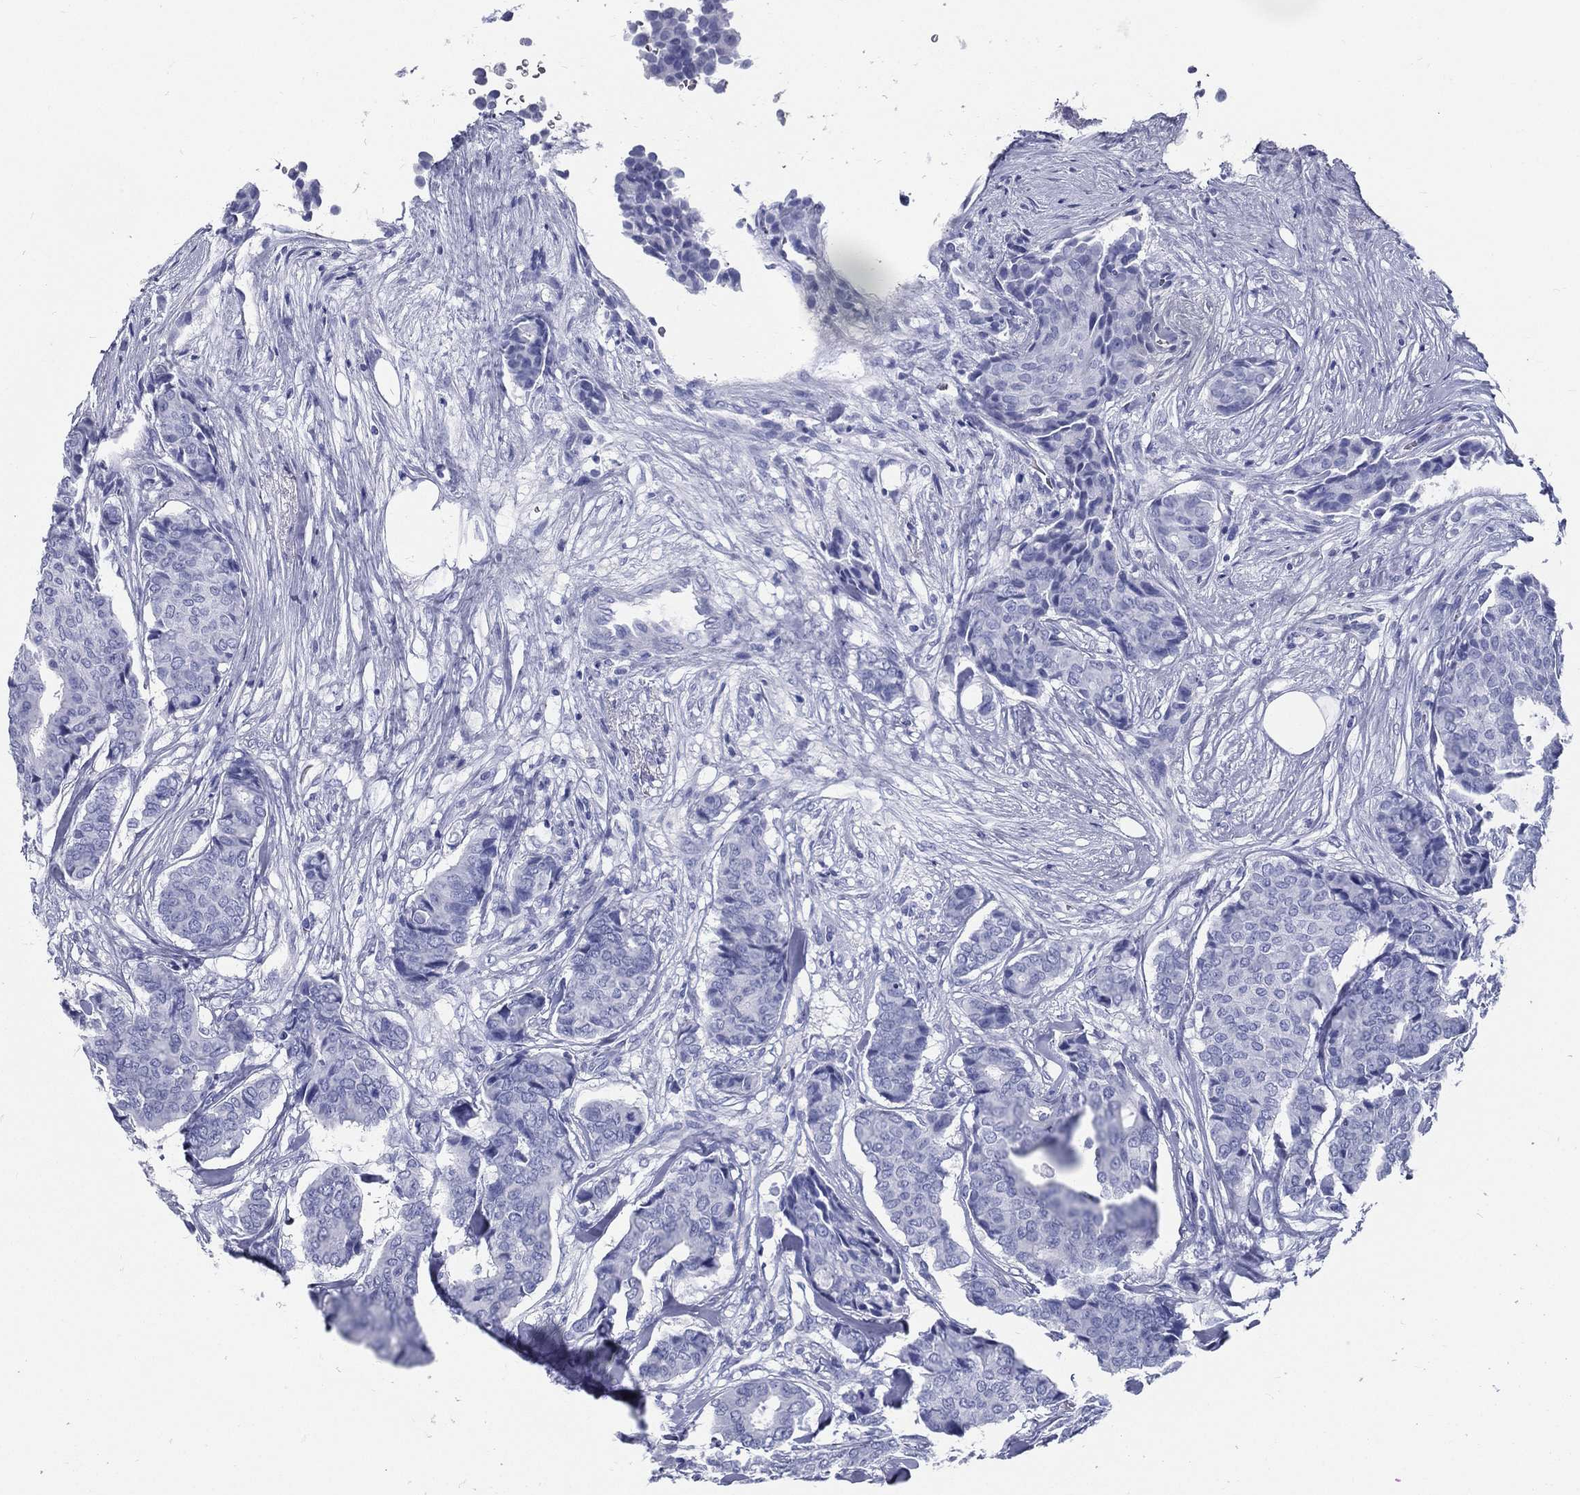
{"staining": {"intensity": "negative", "quantity": "none", "location": "none"}, "tissue": "breast cancer", "cell_type": "Tumor cells", "image_type": "cancer", "snomed": [{"axis": "morphology", "description": "Duct carcinoma"}, {"axis": "topography", "description": "Breast"}], "caption": "There is no significant positivity in tumor cells of breast cancer (infiltrating ductal carcinoma). (DAB (3,3'-diaminobenzidine) IHC with hematoxylin counter stain).", "gene": "RSPH4A", "patient": {"sex": "female", "age": 75}}